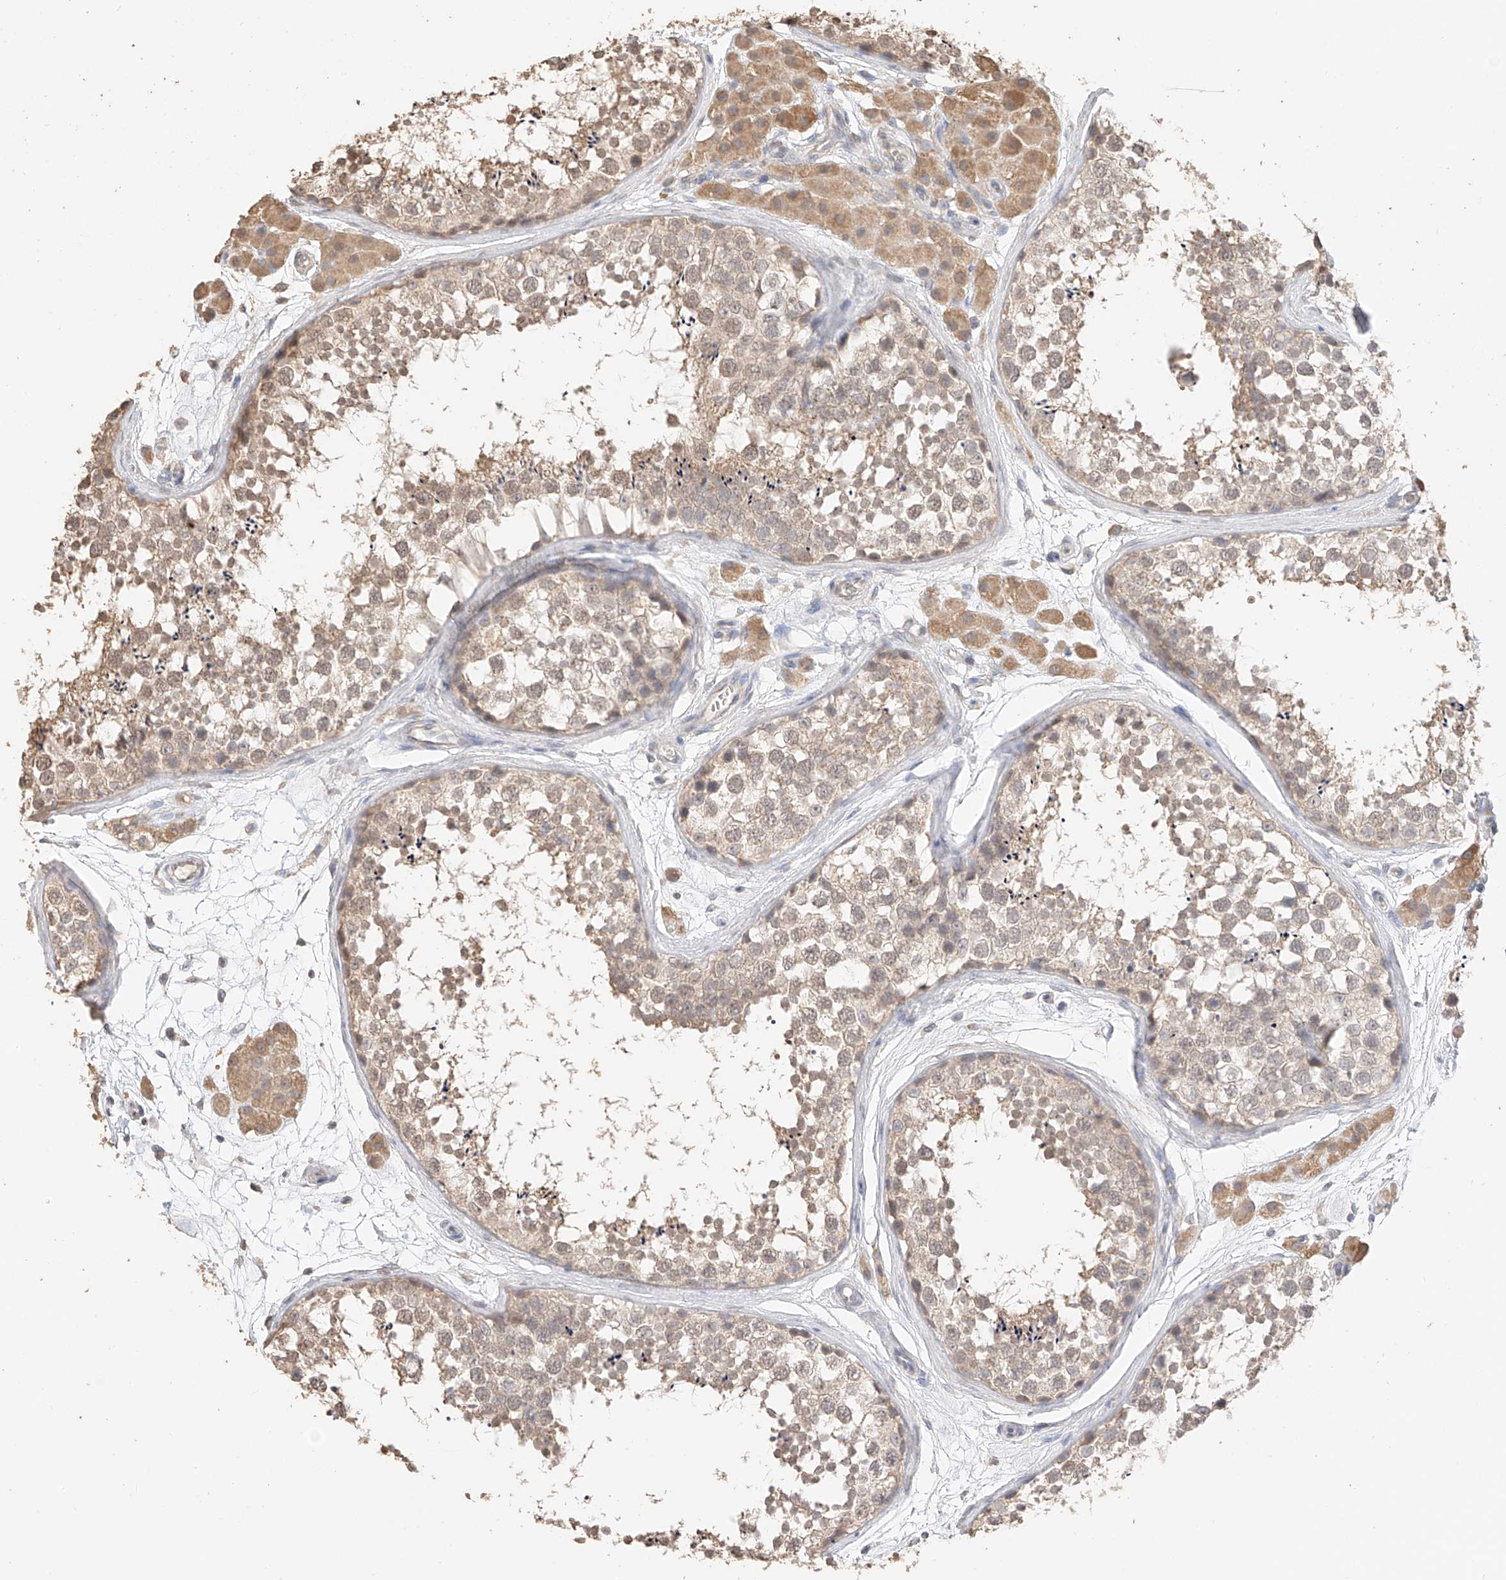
{"staining": {"intensity": "weak", "quantity": ">75%", "location": "cytoplasmic/membranous"}, "tissue": "testis", "cell_type": "Cells in seminiferous ducts", "image_type": "normal", "snomed": [{"axis": "morphology", "description": "Normal tissue, NOS"}, {"axis": "topography", "description": "Testis"}], "caption": "Immunohistochemical staining of benign testis displays low levels of weak cytoplasmic/membranous positivity in approximately >75% of cells in seminiferous ducts.", "gene": "IL22RA2", "patient": {"sex": "male", "age": 56}}